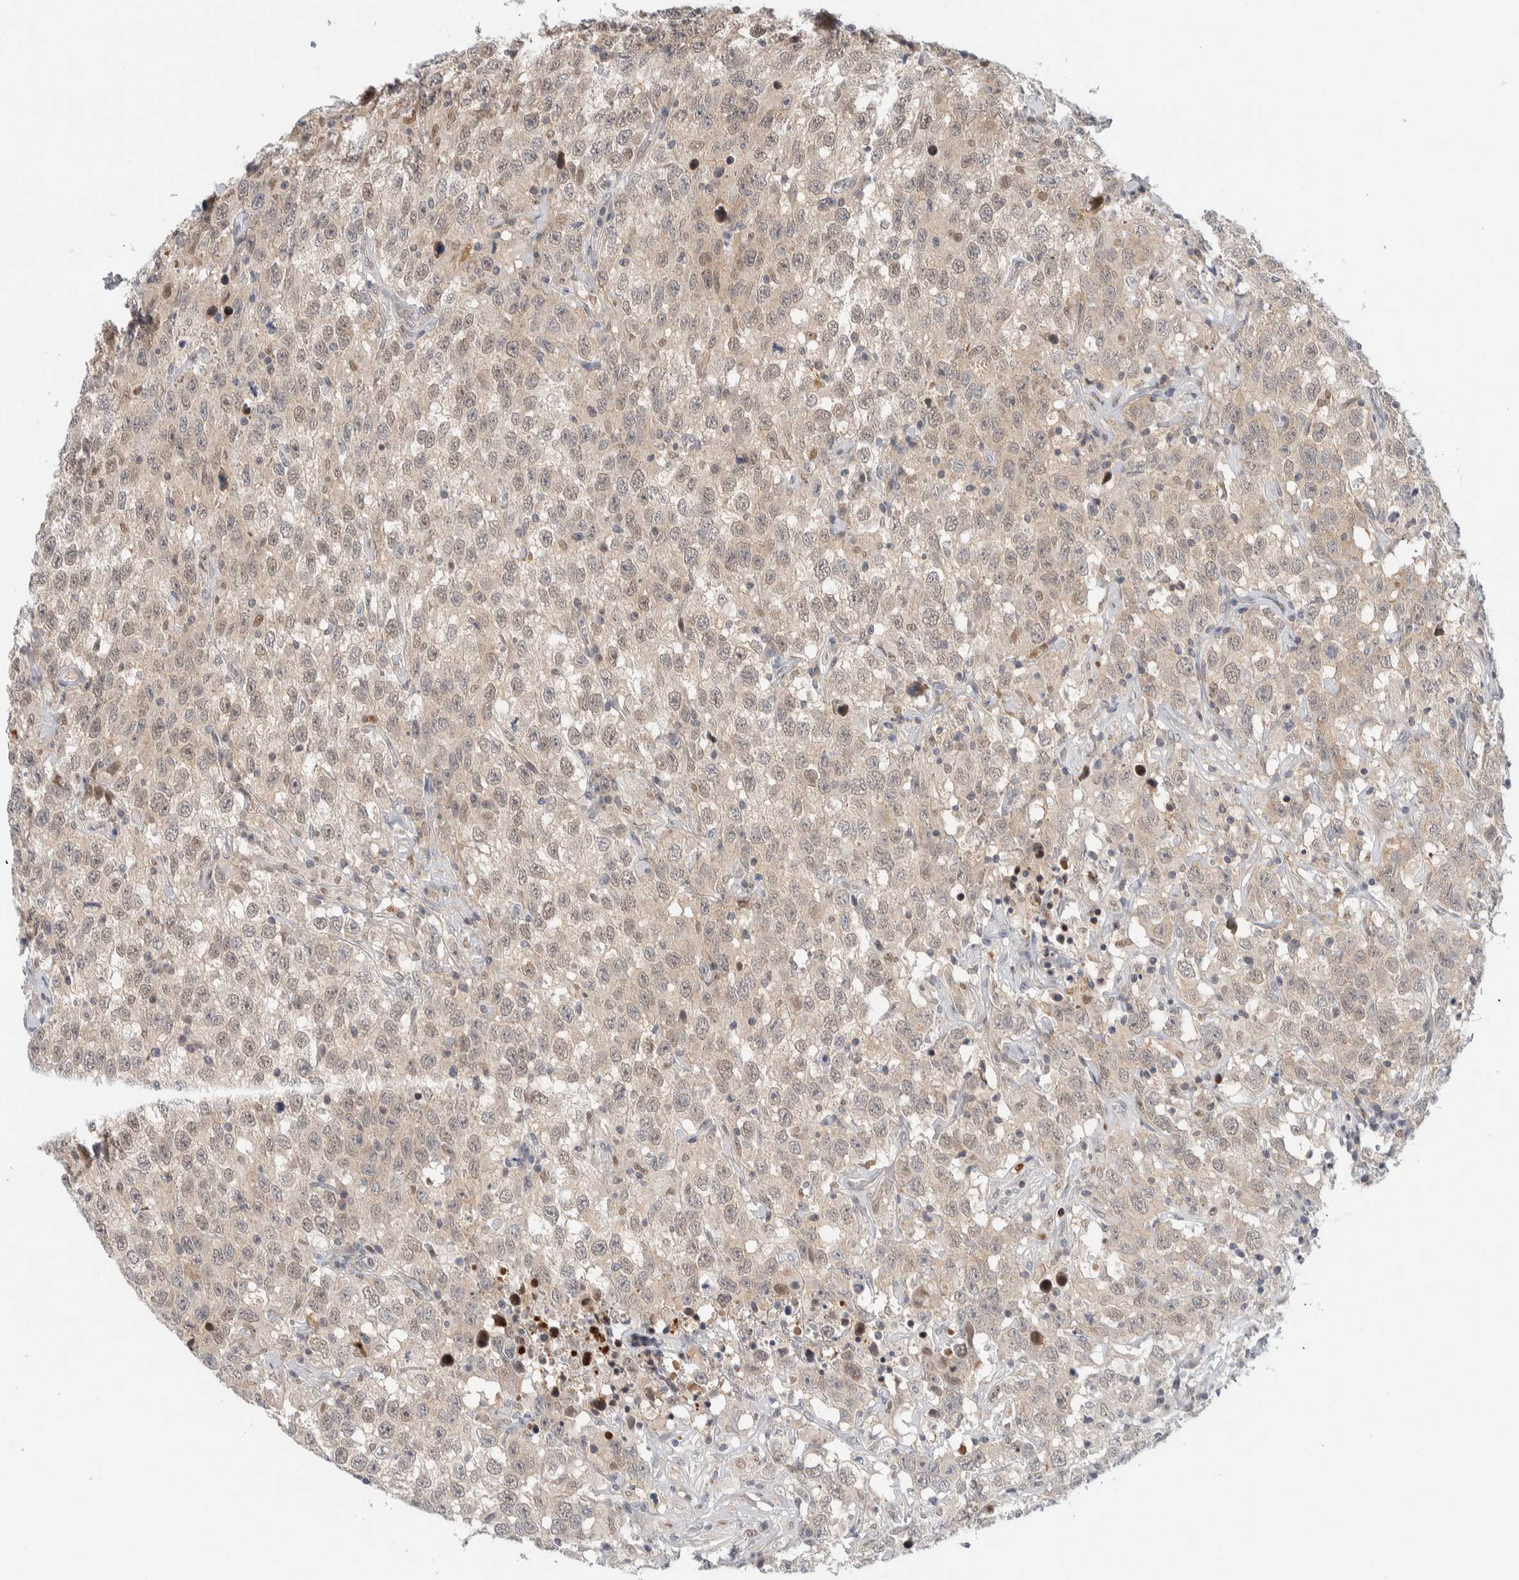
{"staining": {"intensity": "weak", "quantity": "<25%", "location": "cytoplasmic/membranous,nuclear"}, "tissue": "testis cancer", "cell_type": "Tumor cells", "image_type": "cancer", "snomed": [{"axis": "morphology", "description": "Seminoma, NOS"}, {"axis": "topography", "description": "Testis"}], "caption": "IHC histopathology image of neoplastic tissue: seminoma (testis) stained with DAB (3,3'-diaminobenzidine) shows no significant protein expression in tumor cells. The staining was performed using DAB (3,3'-diaminobenzidine) to visualize the protein expression in brown, while the nuclei were stained in blue with hematoxylin (Magnification: 20x).", "gene": "NCR3LG1", "patient": {"sex": "male", "age": 41}}